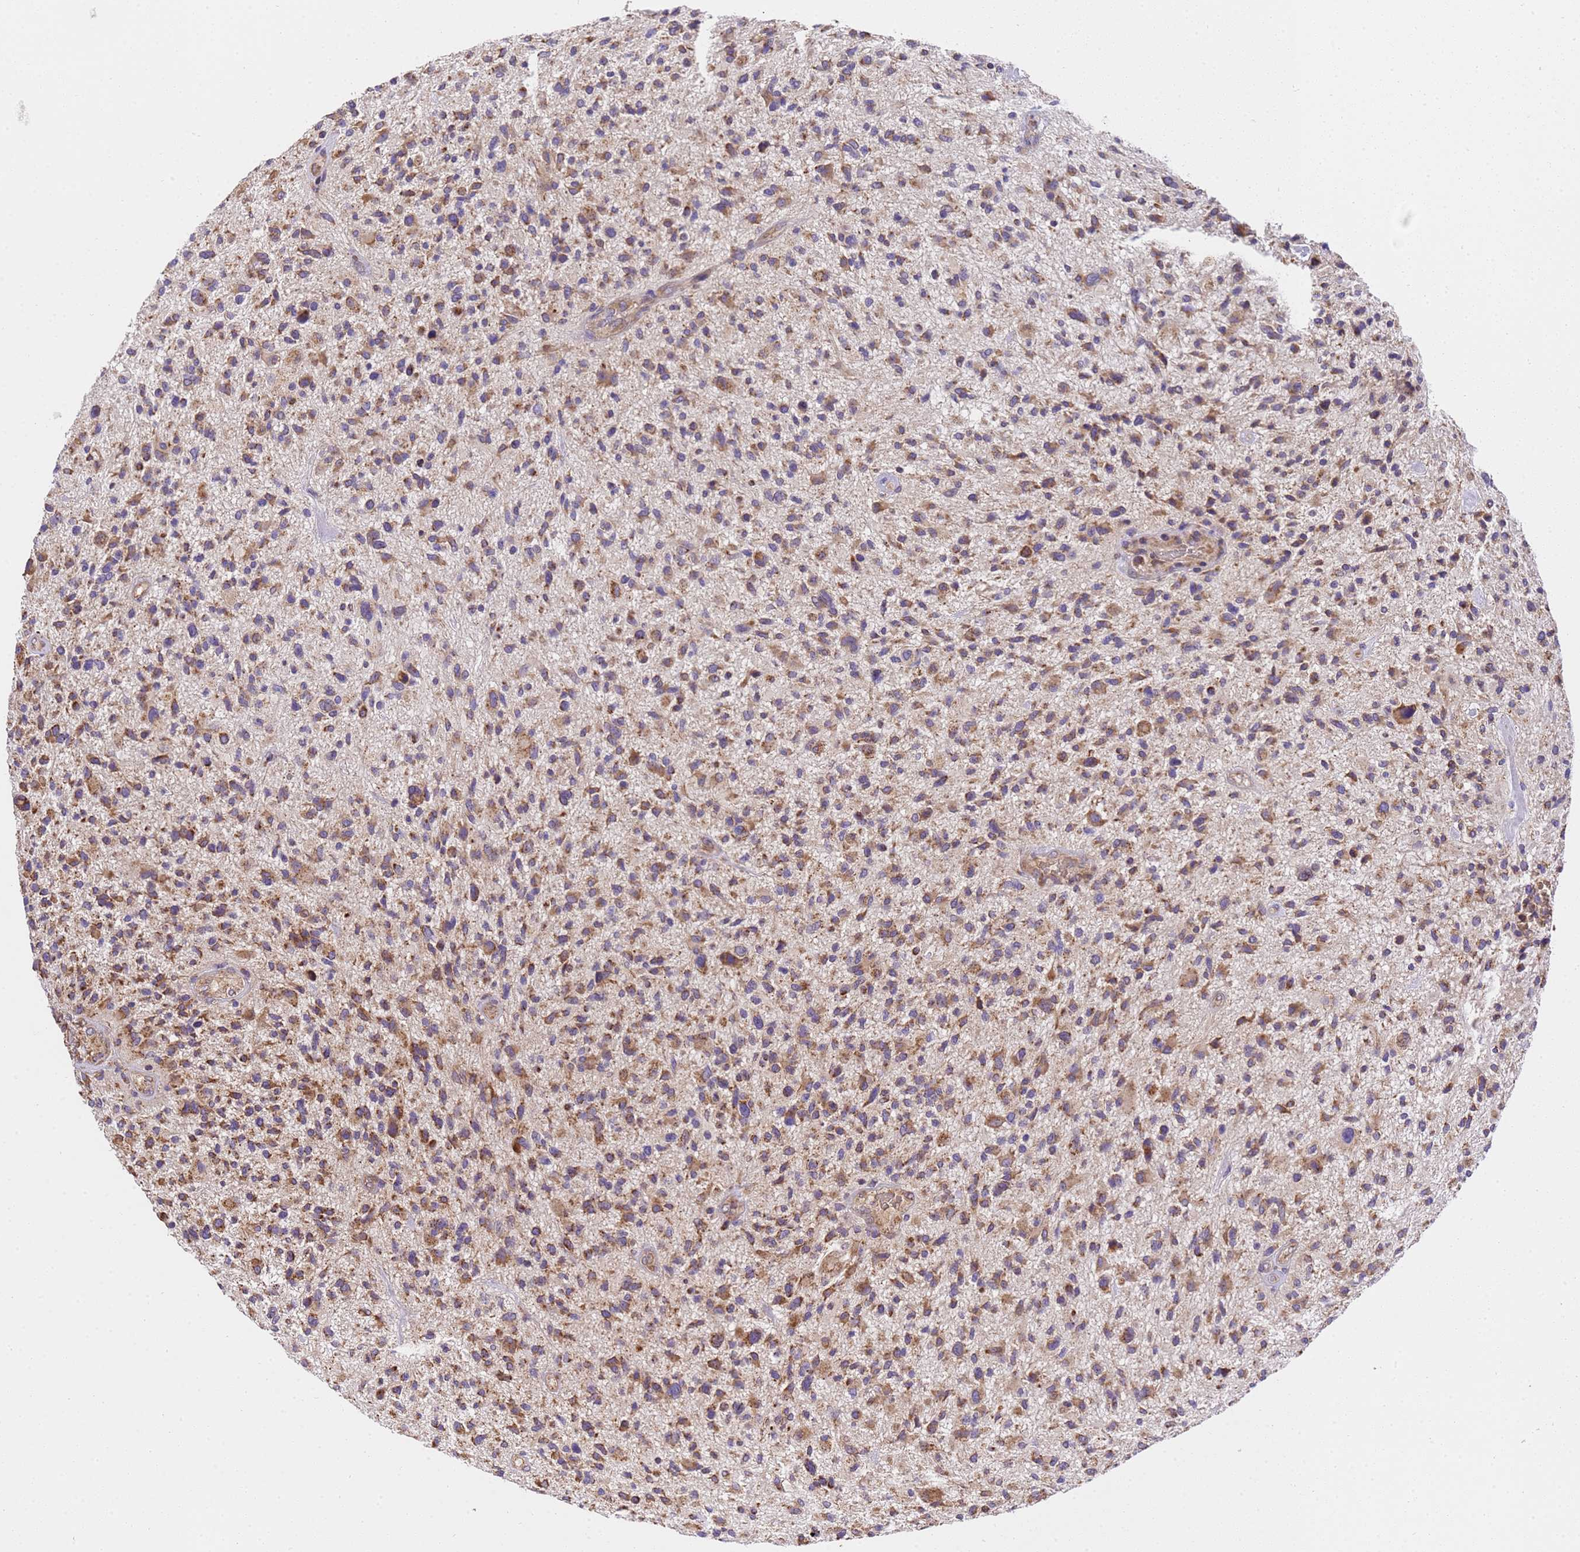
{"staining": {"intensity": "moderate", "quantity": "25%-75%", "location": "cytoplasmic/membranous"}, "tissue": "glioma", "cell_type": "Tumor cells", "image_type": "cancer", "snomed": [{"axis": "morphology", "description": "Glioma, malignant, High grade"}, {"axis": "topography", "description": "Brain"}], "caption": "Brown immunohistochemical staining in malignant high-grade glioma demonstrates moderate cytoplasmic/membranous positivity in about 25%-75% of tumor cells. (DAB (3,3'-diaminobenzidine) IHC with brightfield microscopy, high magnification).", "gene": "LRRIQ1", "patient": {"sex": "male", "age": 47}}